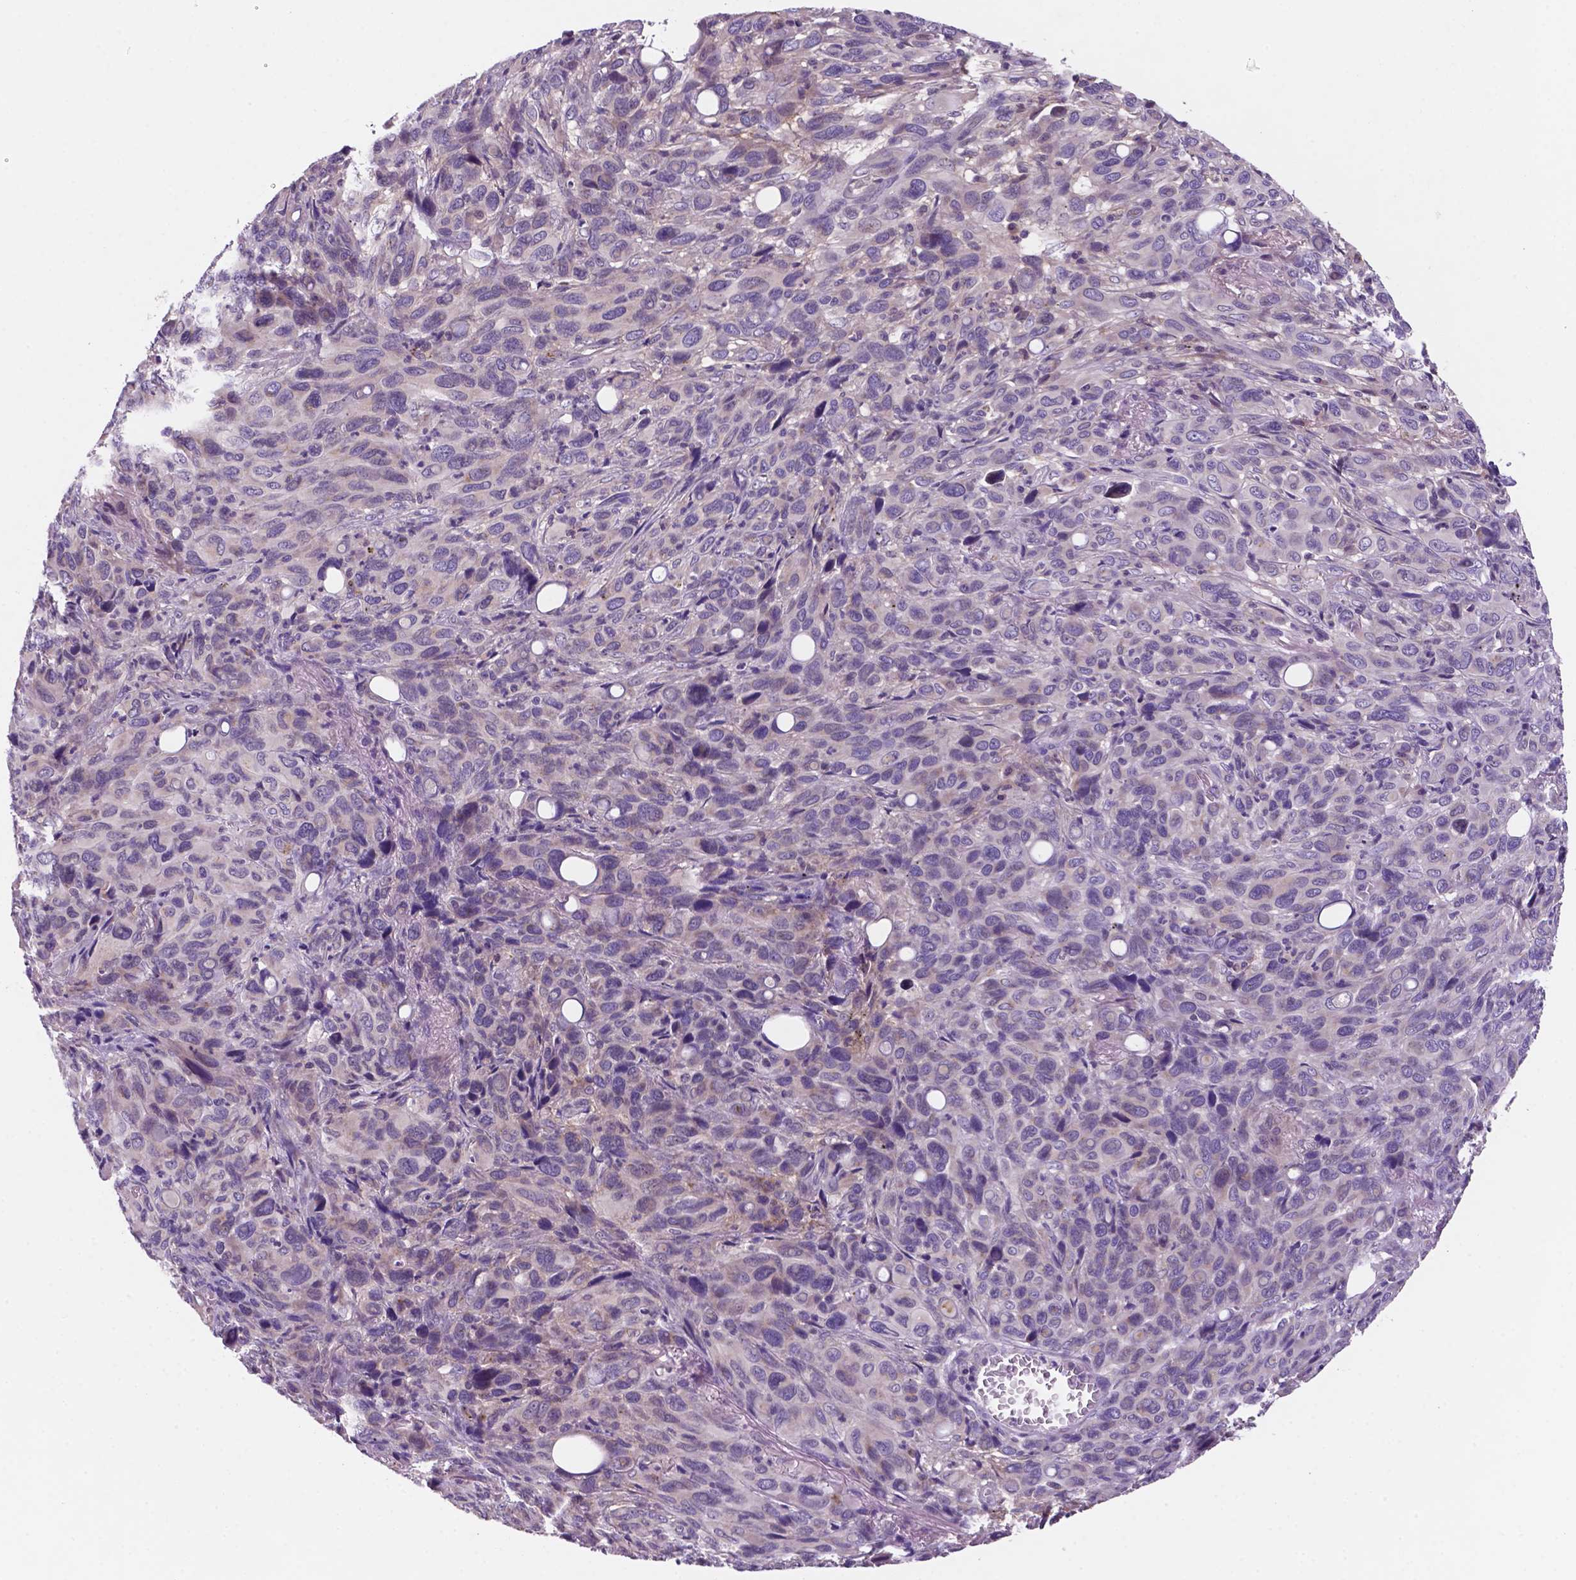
{"staining": {"intensity": "negative", "quantity": "none", "location": "none"}, "tissue": "melanoma", "cell_type": "Tumor cells", "image_type": "cancer", "snomed": [{"axis": "morphology", "description": "Malignant melanoma, Metastatic site"}, {"axis": "topography", "description": "Lung"}], "caption": "Melanoma was stained to show a protein in brown. There is no significant positivity in tumor cells.", "gene": "MKRN2OS", "patient": {"sex": "male", "age": 48}}